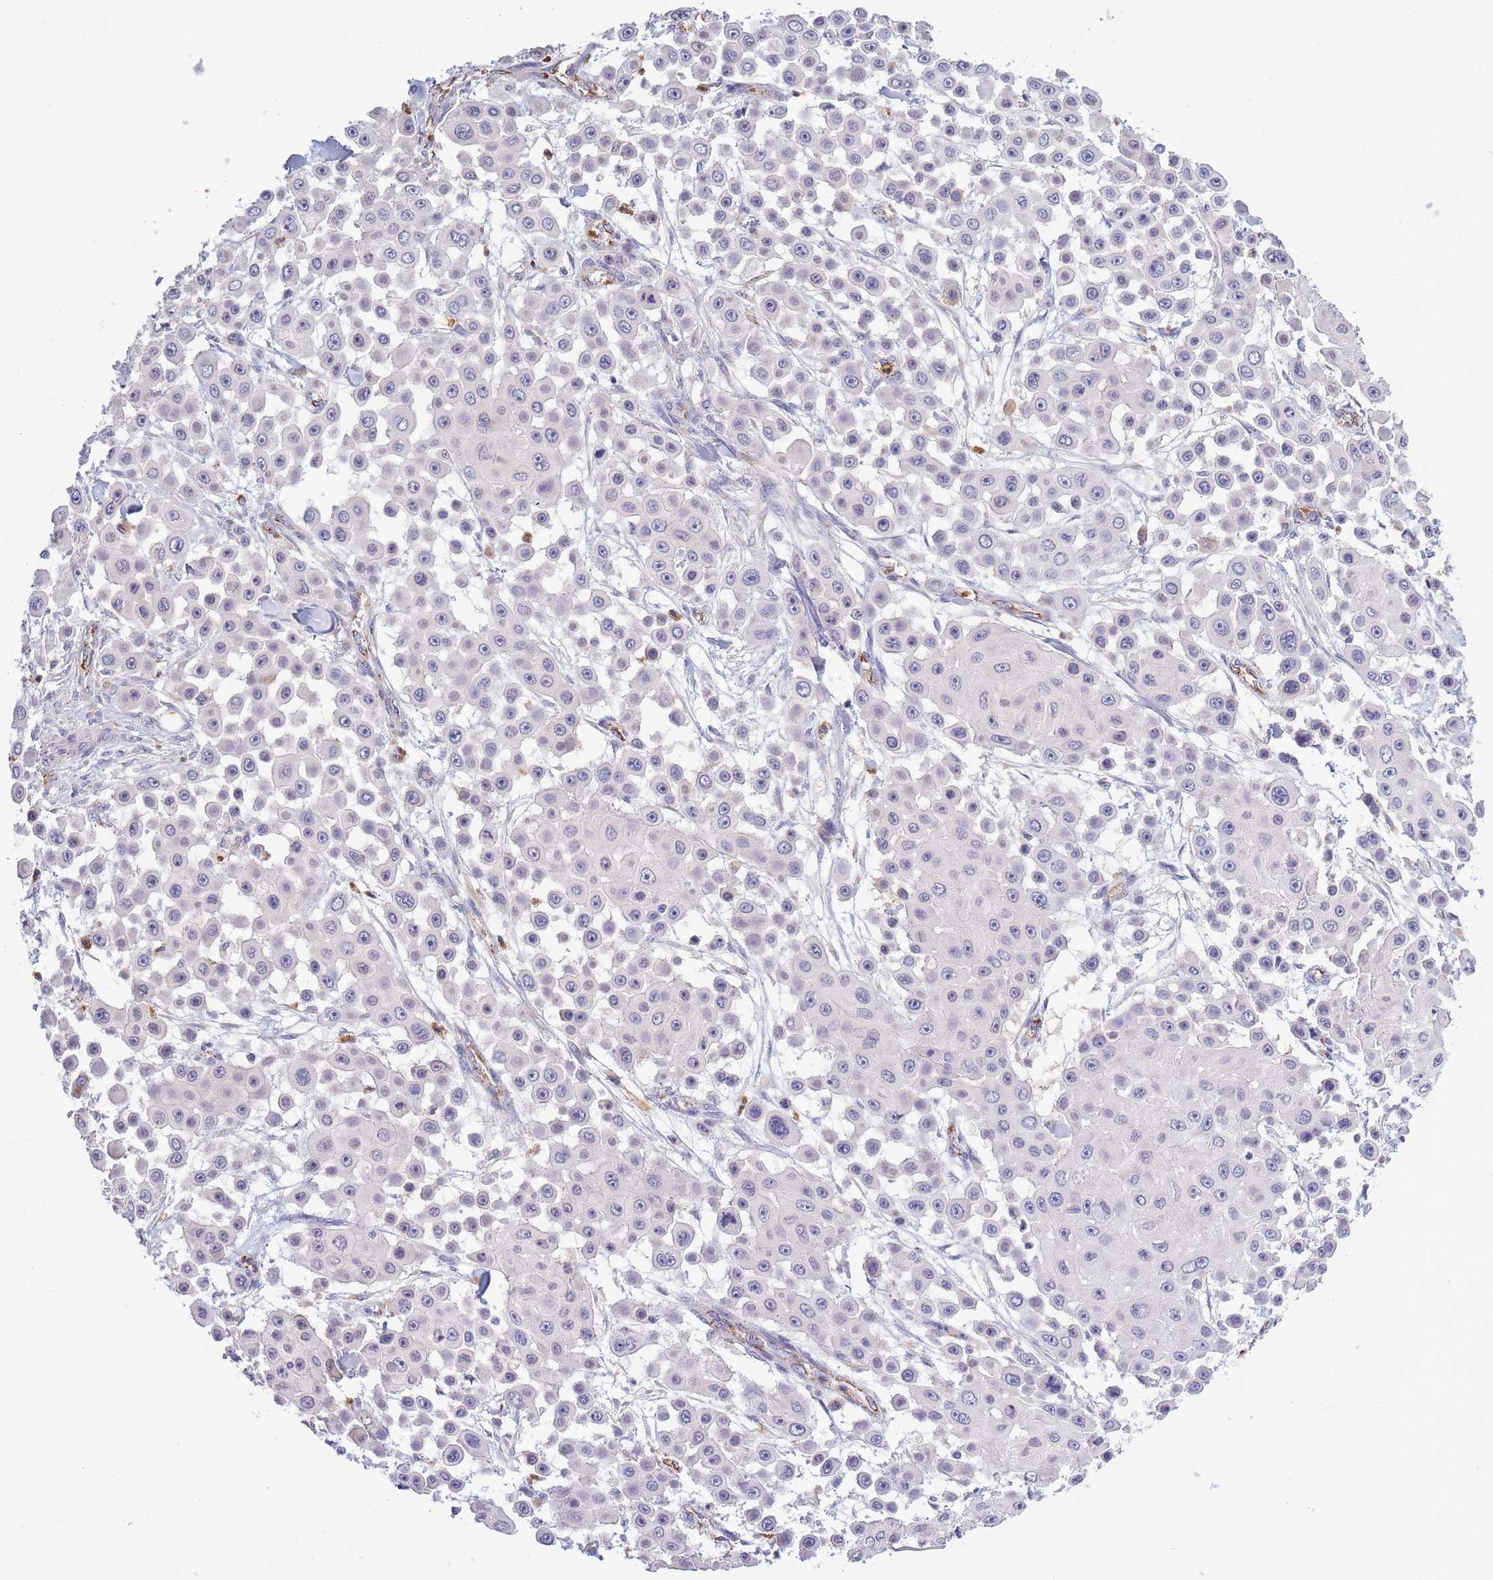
{"staining": {"intensity": "negative", "quantity": "none", "location": "none"}, "tissue": "skin cancer", "cell_type": "Tumor cells", "image_type": "cancer", "snomed": [{"axis": "morphology", "description": "Squamous cell carcinoma, NOS"}, {"axis": "topography", "description": "Skin"}], "caption": "This is an immunohistochemistry (IHC) photomicrograph of human skin cancer. There is no staining in tumor cells.", "gene": "CENPM", "patient": {"sex": "male", "age": 67}}